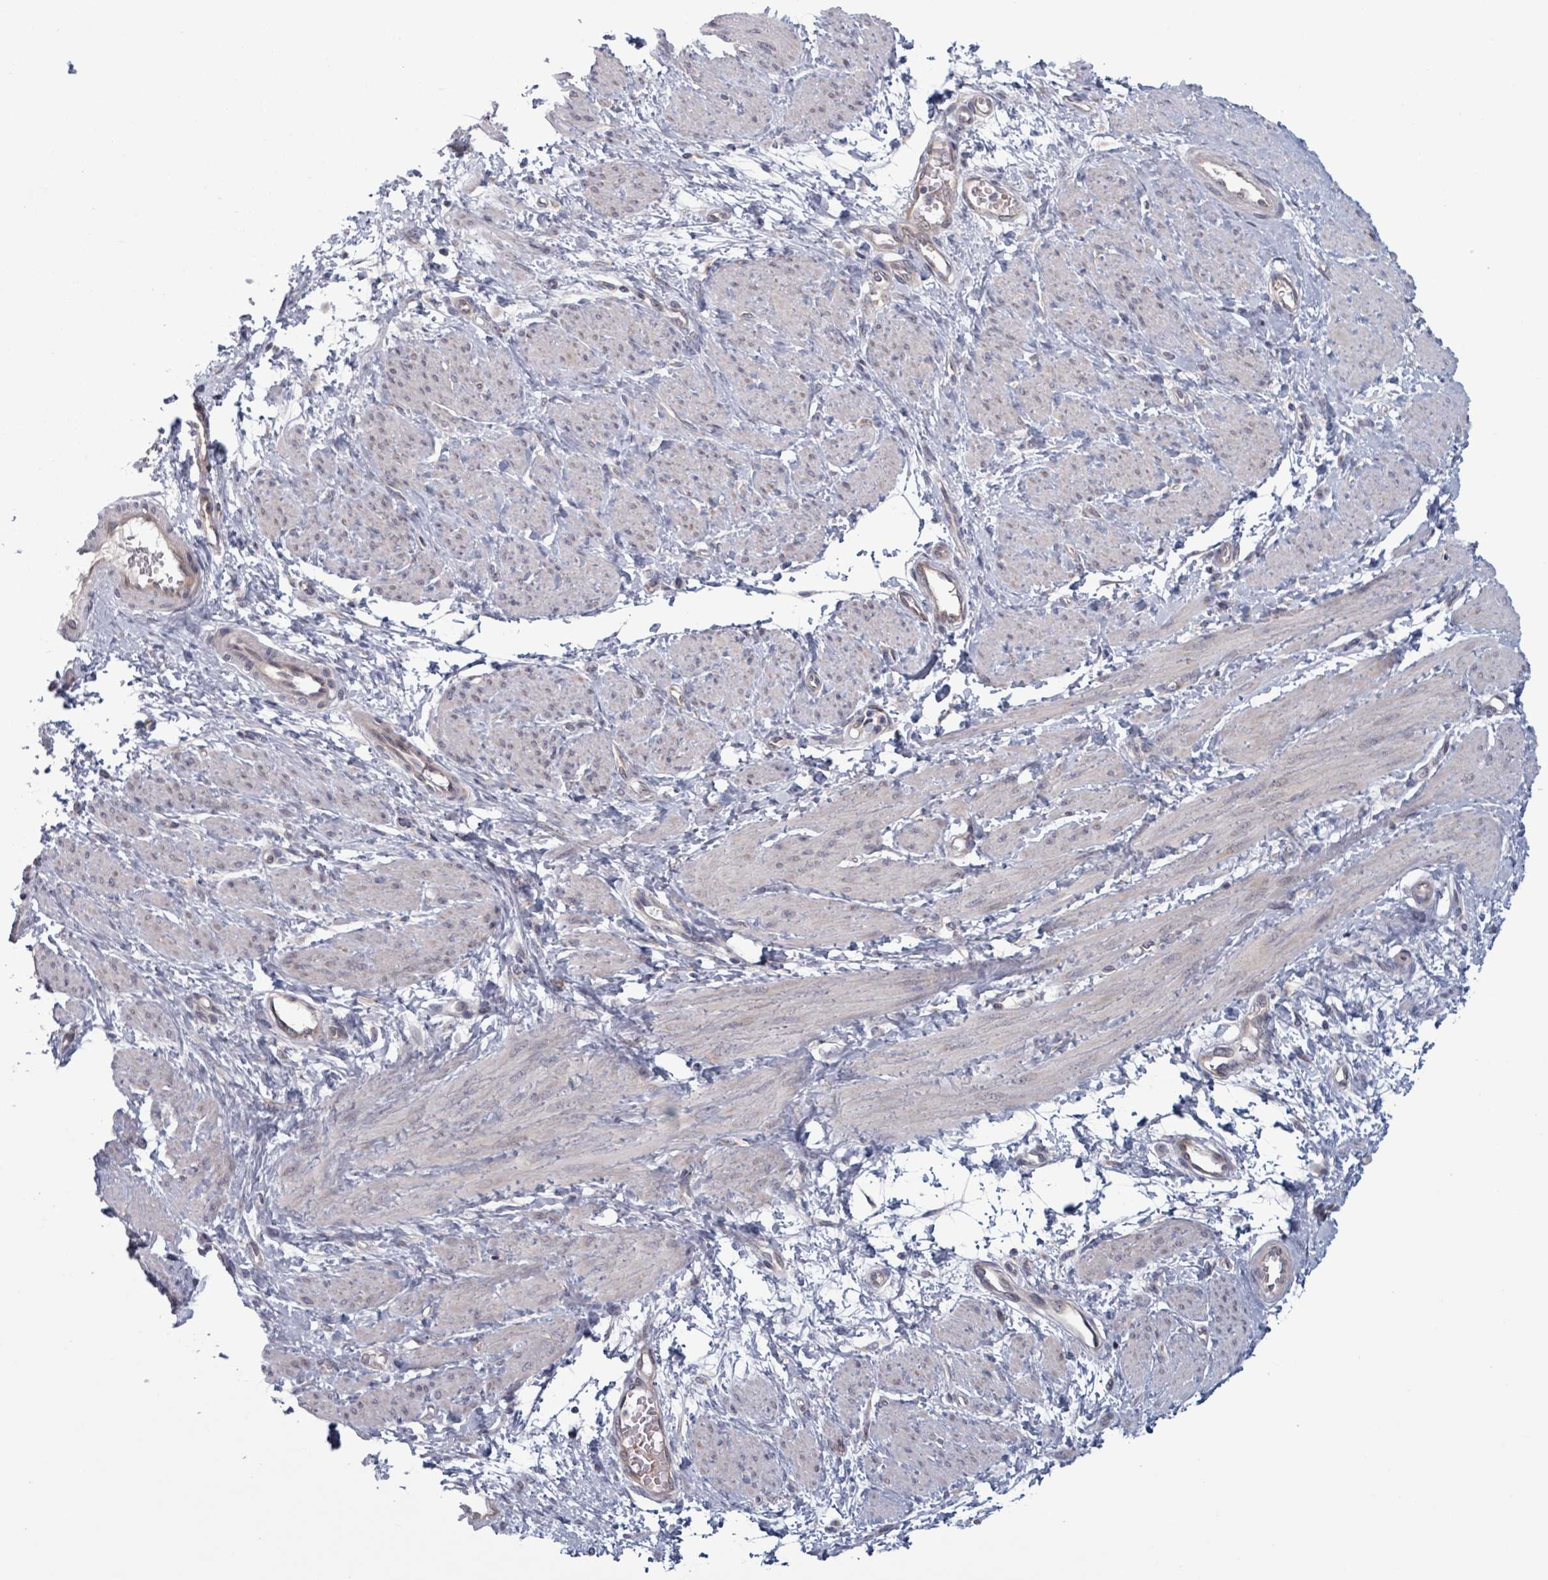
{"staining": {"intensity": "weak", "quantity": "<25%", "location": "cytoplasmic/membranous"}, "tissue": "smooth muscle", "cell_type": "Smooth muscle cells", "image_type": "normal", "snomed": [{"axis": "morphology", "description": "Normal tissue, NOS"}, {"axis": "topography", "description": "Smooth muscle"}, {"axis": "topography", "description": "Uterus"}], "caption": "There is no significant staining in smooth muscle cells of smooth muscle.", "gene": "FKBP1A", "patient": {"sex": "female", "age": 39}}